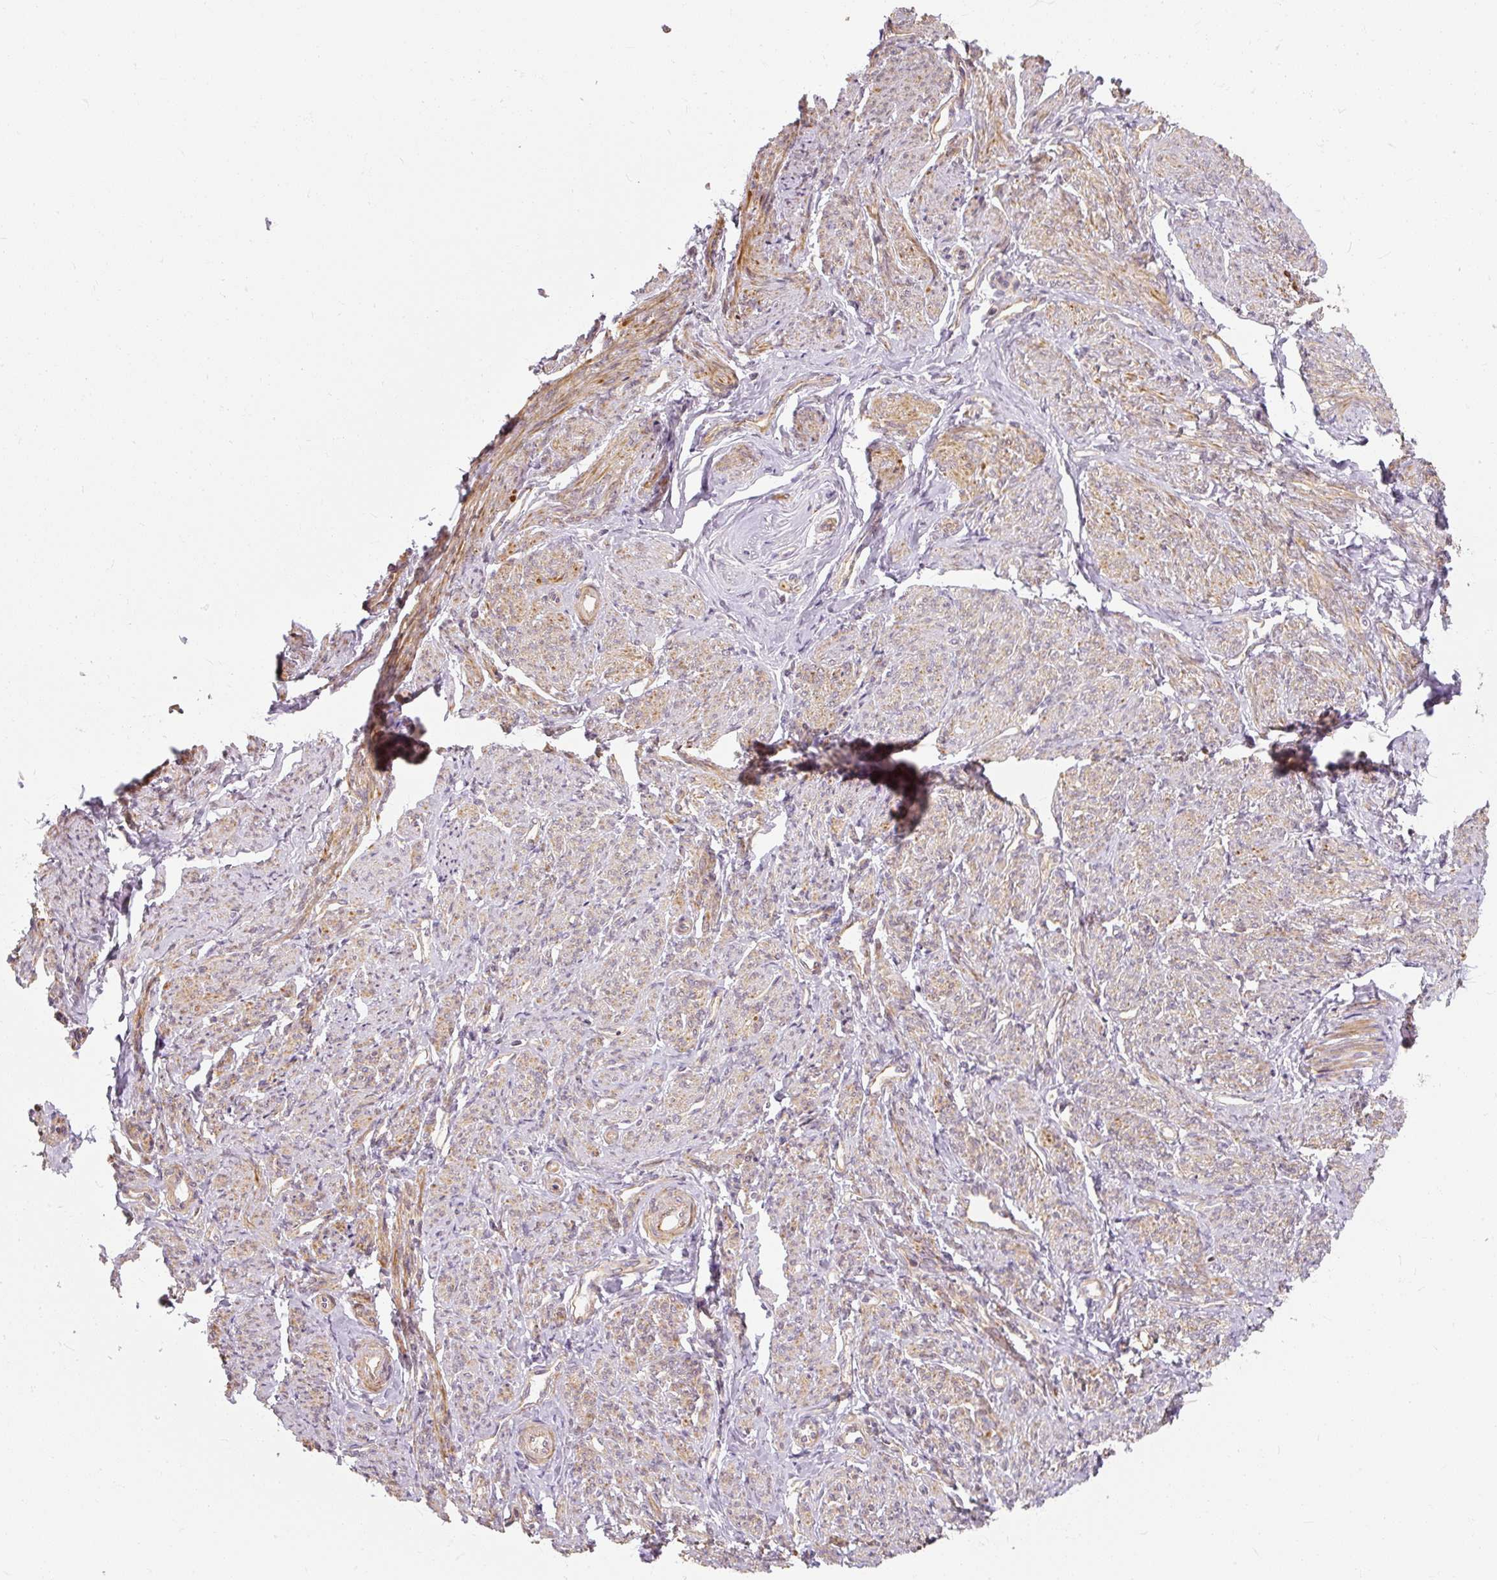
{"staining": {"intensity": "moderate", "quantity": "25%-75%", "location": "cytoplasmic/membranous"}, "tissue": "smooth muscle", "cell_type": "Smooth muscle cells", "image_type": "normal", "snomed": [{"axis": "morphology", "description": "Normal tissue, NOS"}, {"axis": "topography", "description": "Smooth muscle"}], "caption": "Human smooth muscle stained for a protein (brown) reveals moderate cytoplasmic/membranous positive staining in about 25%-75% of smooth muscle cells.", "gene": "RB1CC1", "patient": {"sex": "female", "age": 65}}